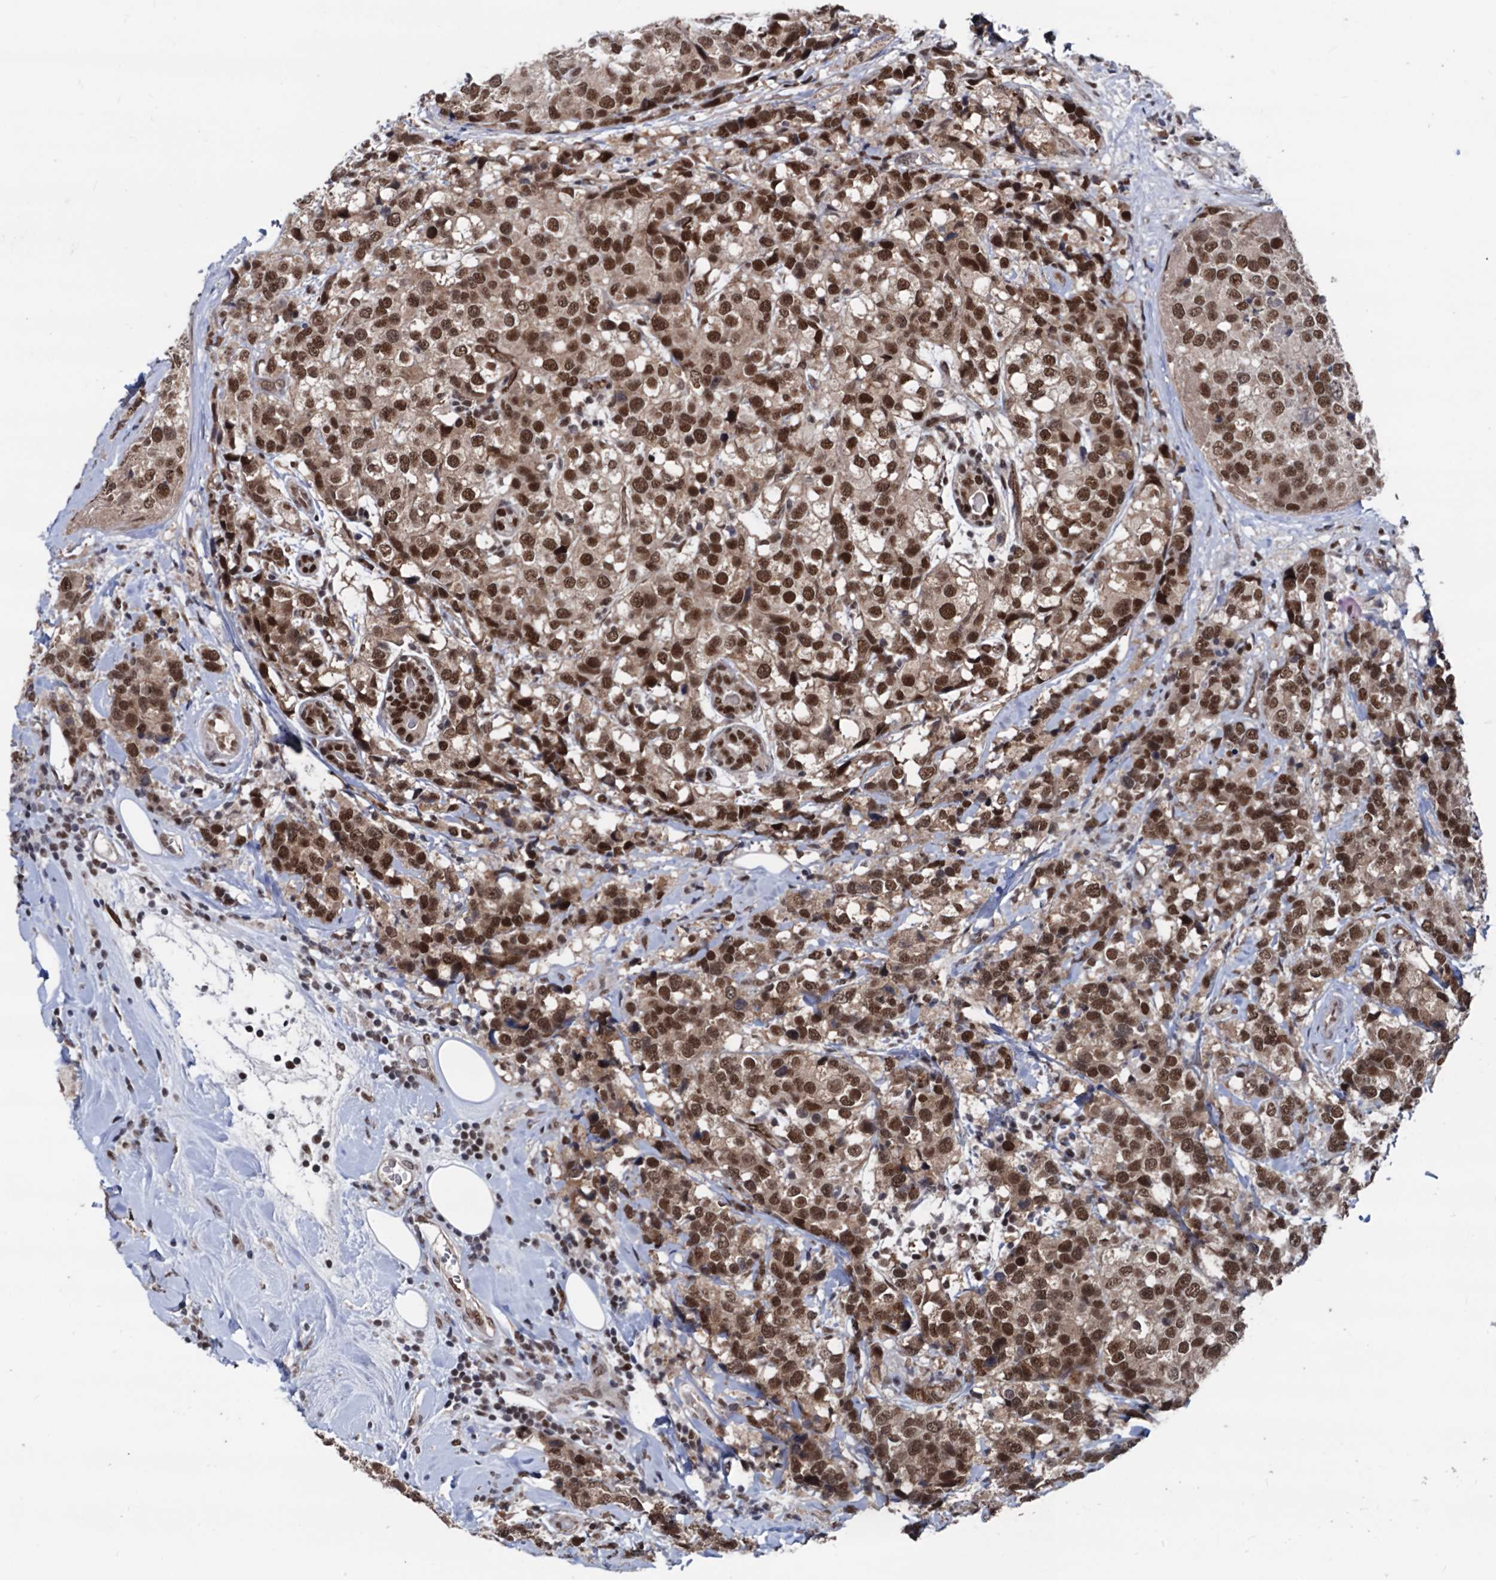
{"staining": {"intensity": "moderate", "quantity": ">75%", "location": "nuclear"}, "tissue": "breast cancer", "cell_type": "Tumor cells", "image_type": "cancer", "snomed": [{"axis": "morphology", "description": "Lobular carcinoma"}, {"axis": "topography", "description": "Breast"}], "caption": "Tumor cells display medium levels of moderate nuclear expression in about >75% of cells in lobular carcinoma (breast).", "gene": "GALNT11", "patient": {"sex": "female", "age": 59}}